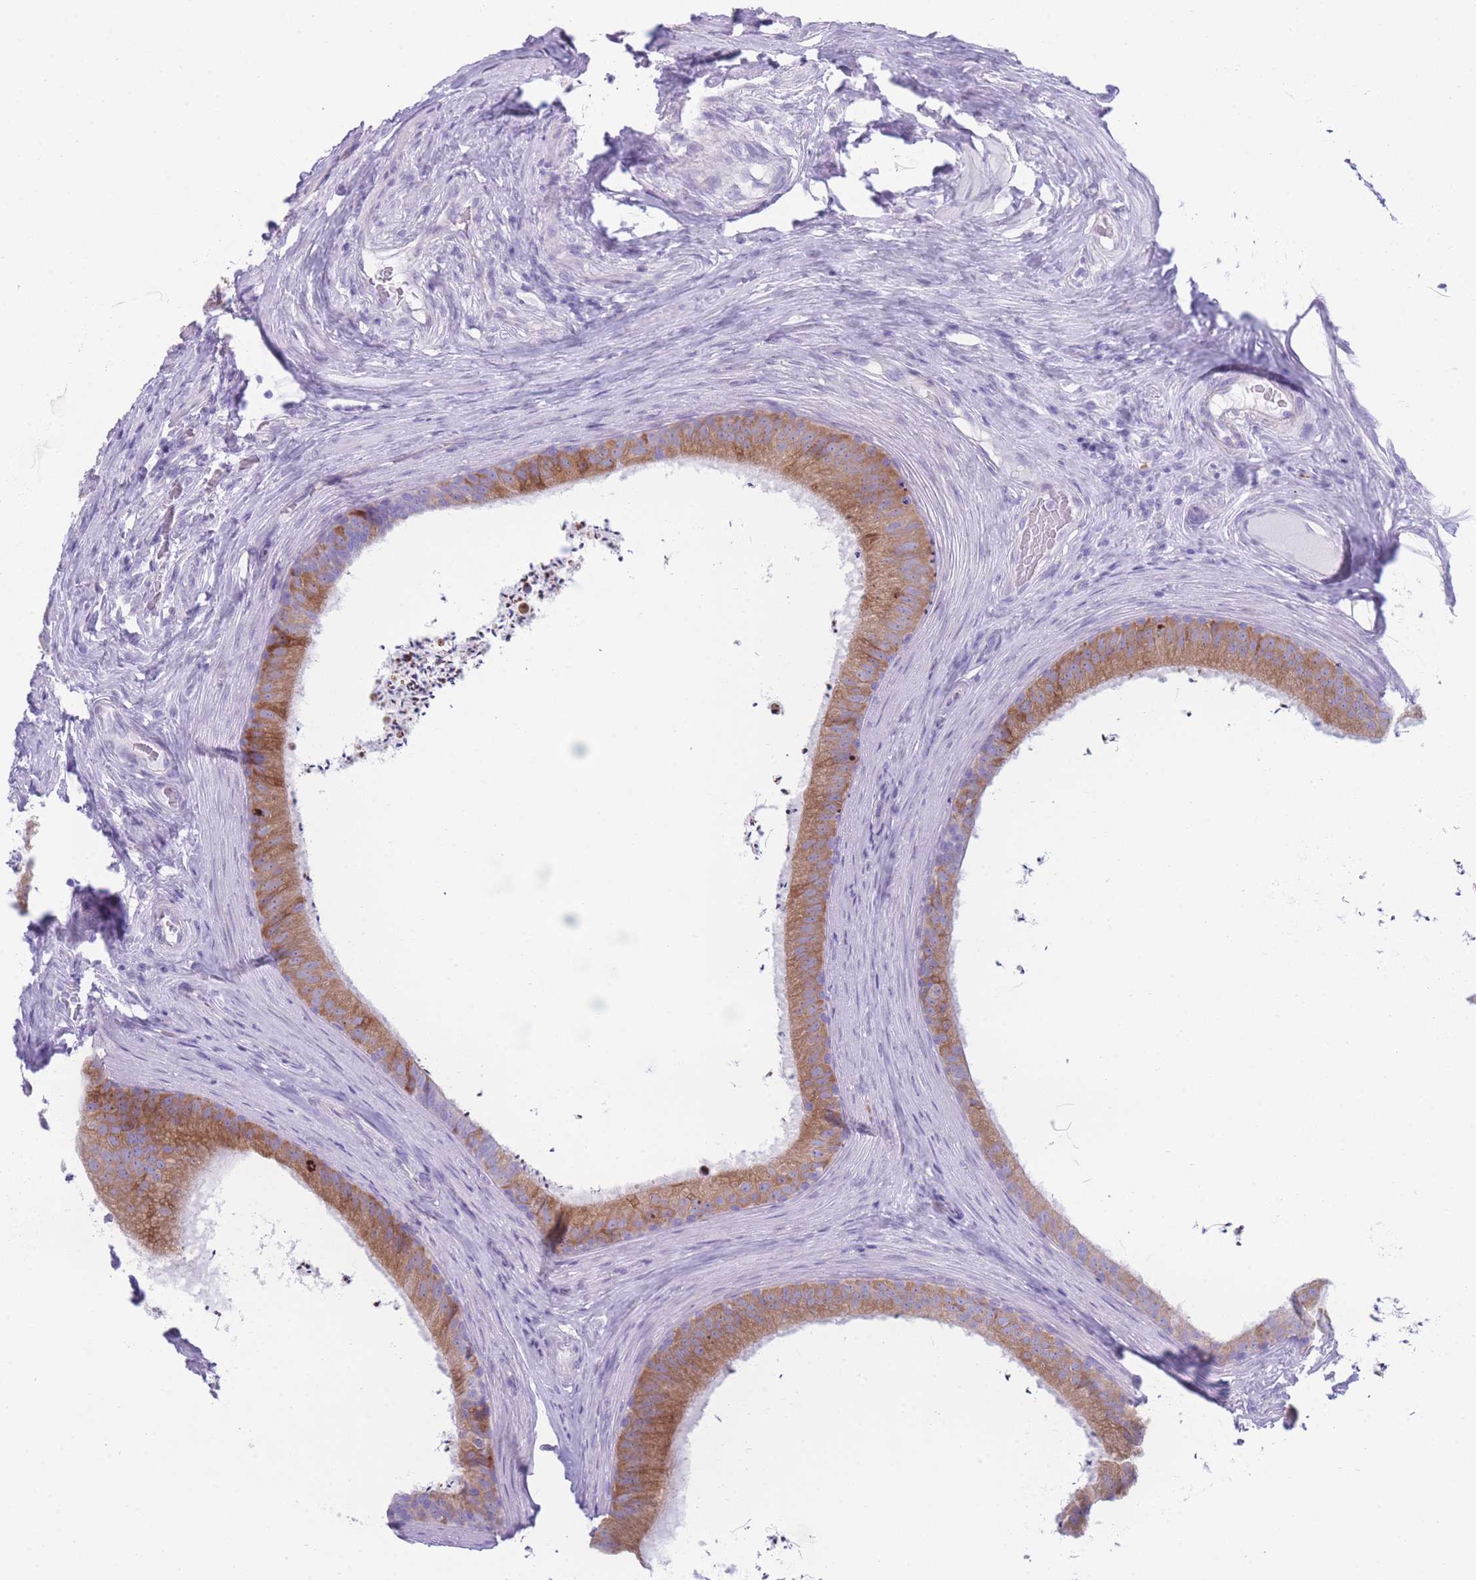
{"staining": {"intensity": "moderate", "quantity": ">75%", "location": "cytoplasmic/membranous"}, "tissue": "epididymis", "cell_type": "Glandular cells", "image_type": "normal", "snomed": [{"axis": "morphology", "description": "Normal tissue, NOS"}, {"axis": "topography", "description": "Testis"}, {"axis": "topography", "description": "Epididymis"}], "caption": "The immunohistochemical stain labels moderate cytoplasmic/membranous staining in glandular cells of benign epididymis. (Stains: DAB in brown, nuclei in blue, Microscopy: brightfield microscopy at high magnification).", "gene": "XKR8", "patient": {"sex": "male", "age": 41}}